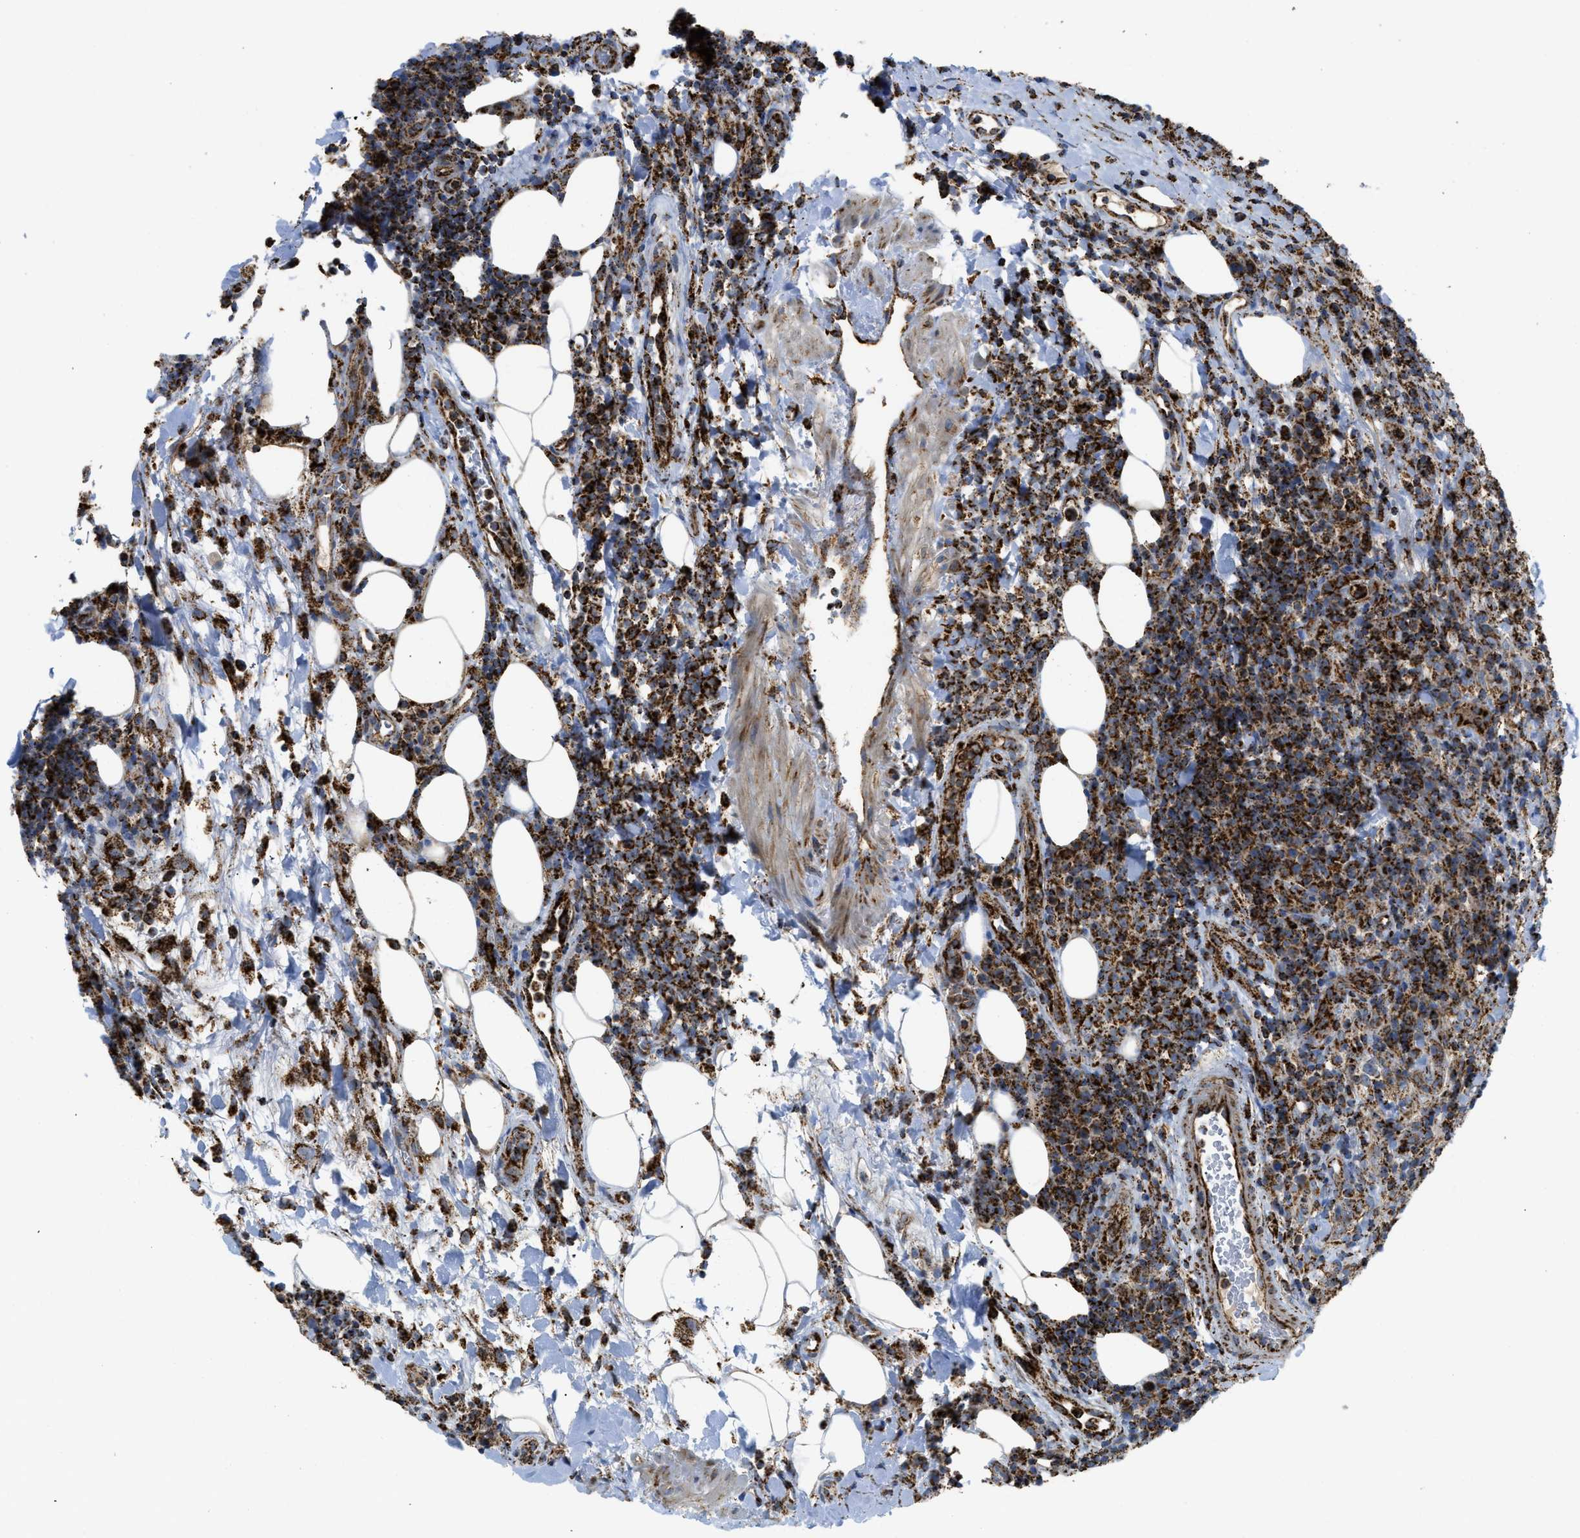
{"staining": {"intensity": "strong", "quantity": ">75%", "location": "cytoplasmic/membranous"}, "tissue": "lymphoma", "cell_type": "Tumor cells", "image_type": "cancer", "snomed": [{"axis": "morphology", "description": "Malignant lymphoma, non-Hodgkin's type, High grade"}, {"axis": "topography", "description": "Lymph node"}], "caption": "Immunohistochemical staining of human lymphoma demonstrates high levels of strong cytoplasmic/membranous staining in approximately >75% of tumor cells. (DAB (3,3'-diaminobenzidine) = brown stain, brightfield microscopy at high magnification).", "gene": "SQOR", "patient": {"sex": "female", "age": 76}}